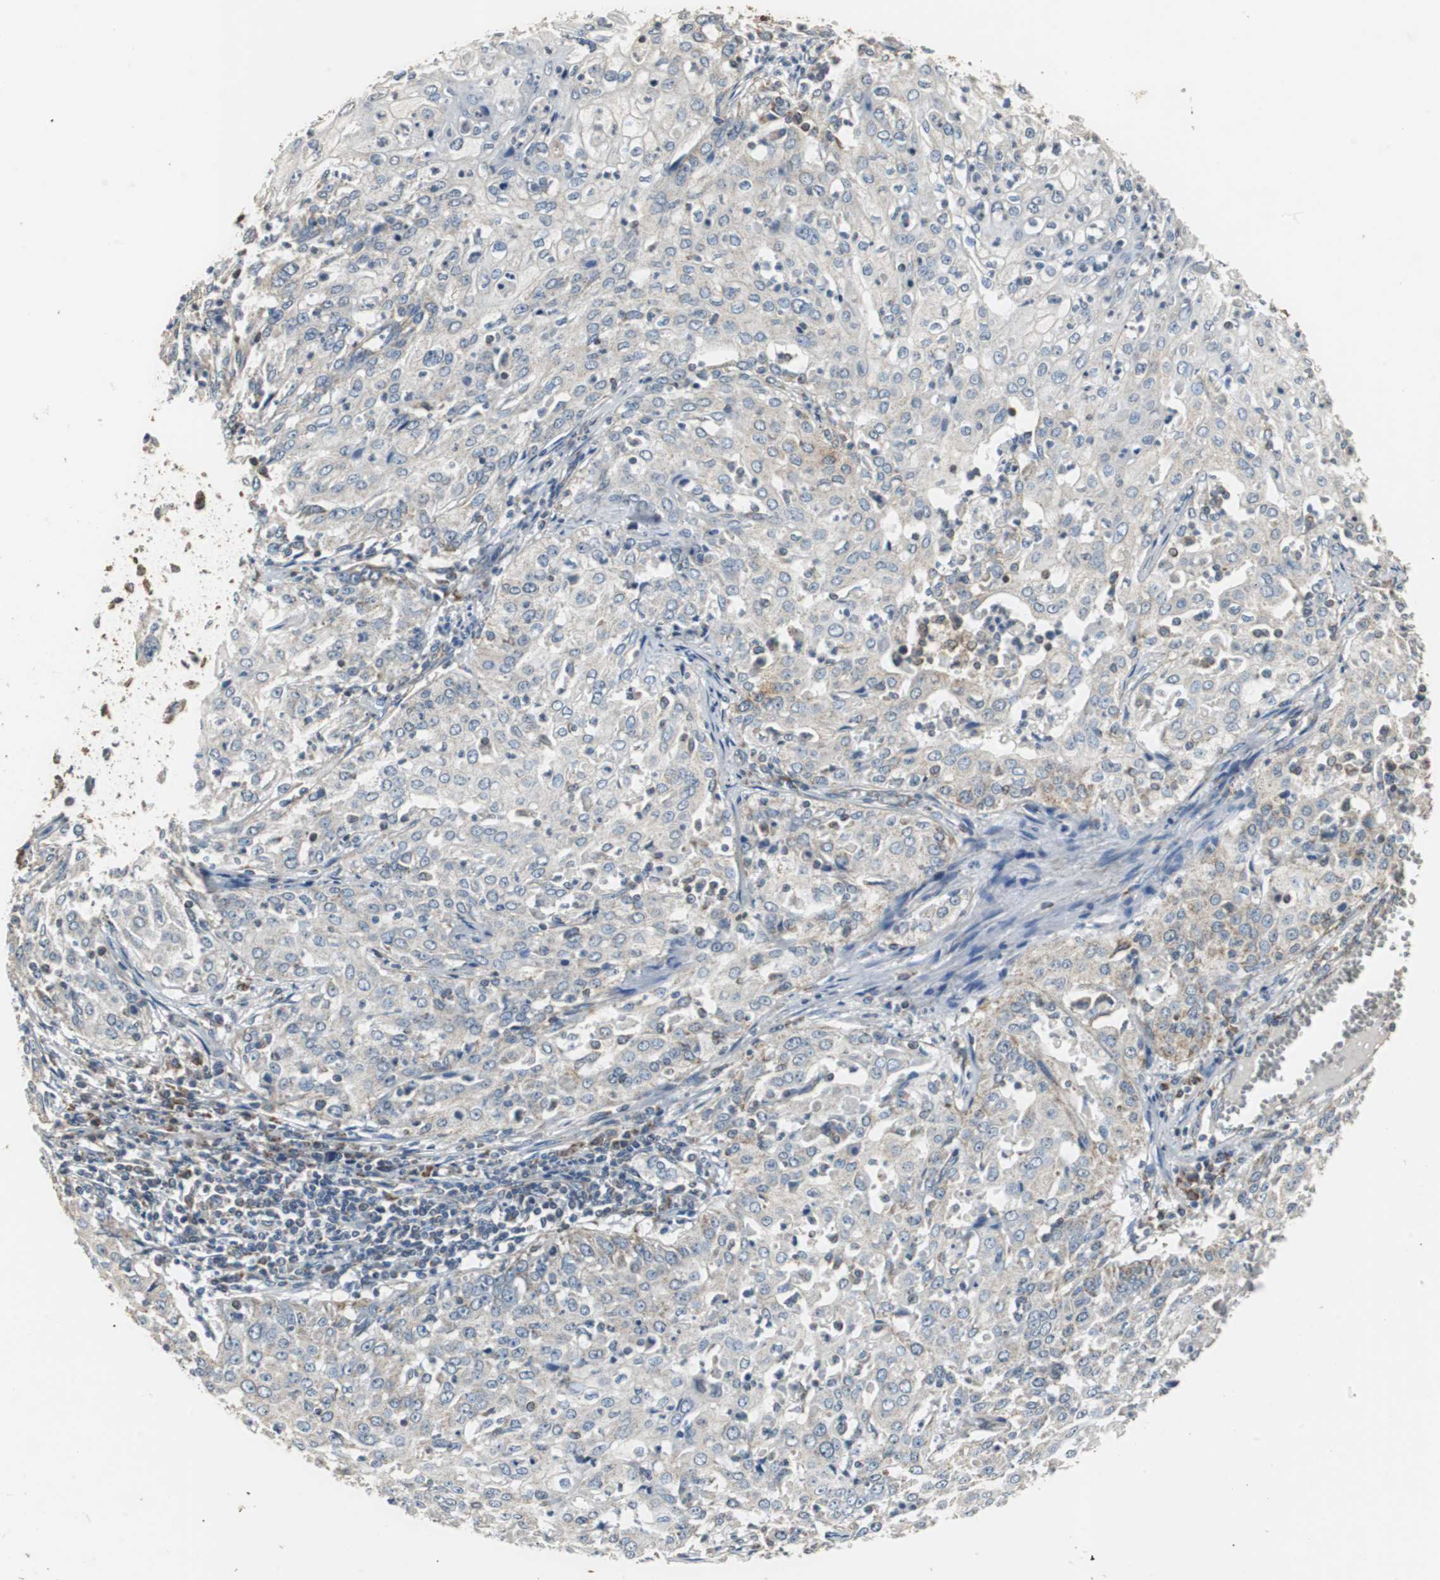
{"staining": {"intensity": "negative", "quantity": "none", "location": "none"}, "tissue": "cervical cancer", "cell_type": "Tumor cells", "image_type": "cancer", "snomed": [{"axis": "morphology", "description": "Squamous cell carcinoma, NOS"}, {"axis": "topography", "description": "Cervix"}], "caption": "This is an immunohistochemistry micrograph of cervical cancer (squamous cell carcinoma). There is no positivity in tumor cells.", "gene": "NNT", "patient": {"sex": "female", "age": 39}}